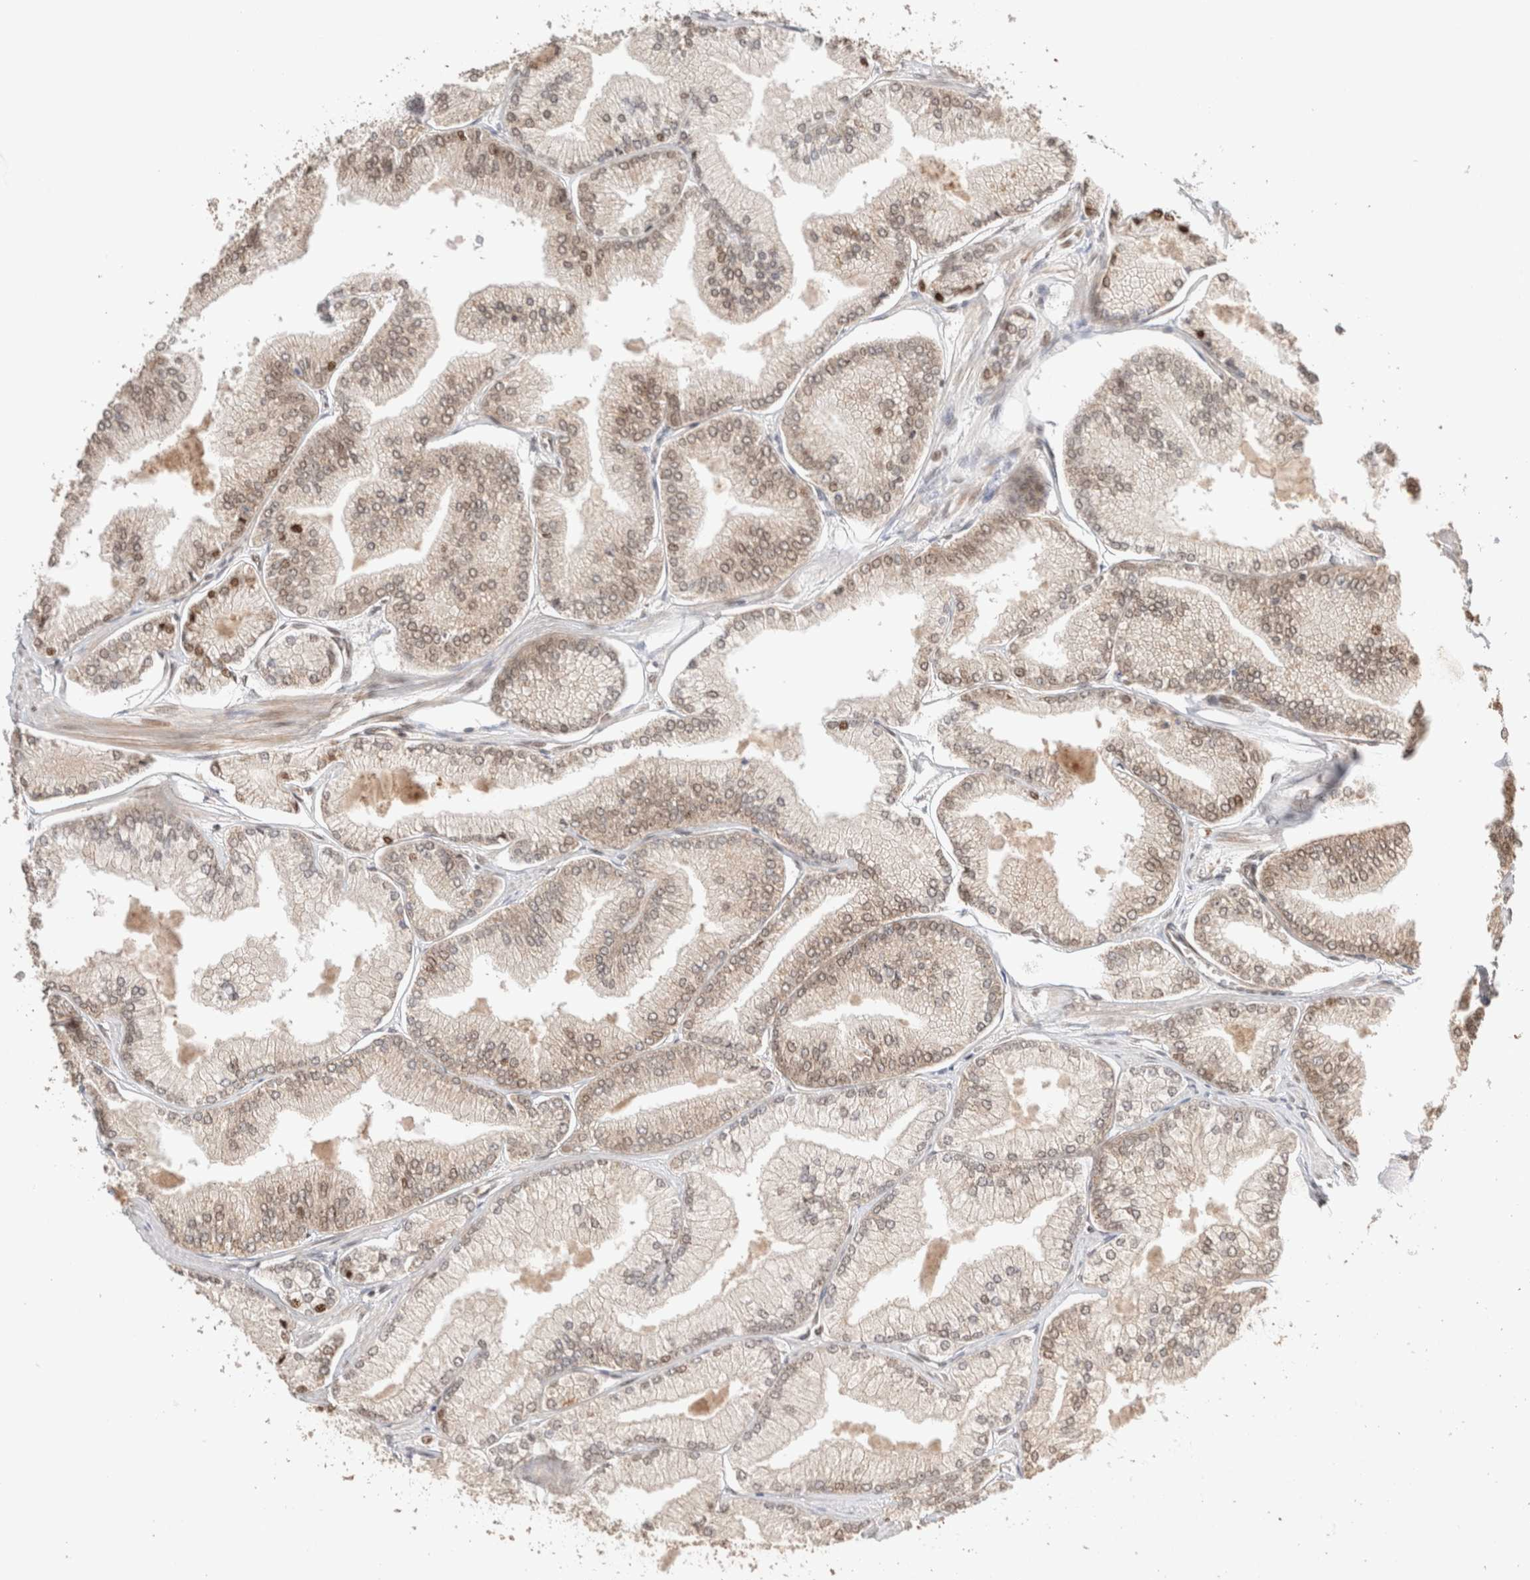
{"staining": {"intensity": "weak", "quantity": "25%-75%", "location": "cytoplasmic/membranous,nuclear"}, "tissue": "prostate cancer", "cell_type": "Tumor cells", "image_type": "cancer", "snomed": [{"axis": "morphology", "description": "Adenocarcinoma, Low grade"}, {"axis": "topography", "description": "Prostate"}], "caption": "Prostate adenocarcinoma (low-grade) stained with a brown dye displays weak cytoplasmic/membranous and nuclear positive staining in approximately 25%-75% of tumor cells.", "gene": "TPR", "patient": {"sex": "male", "age": 52}}